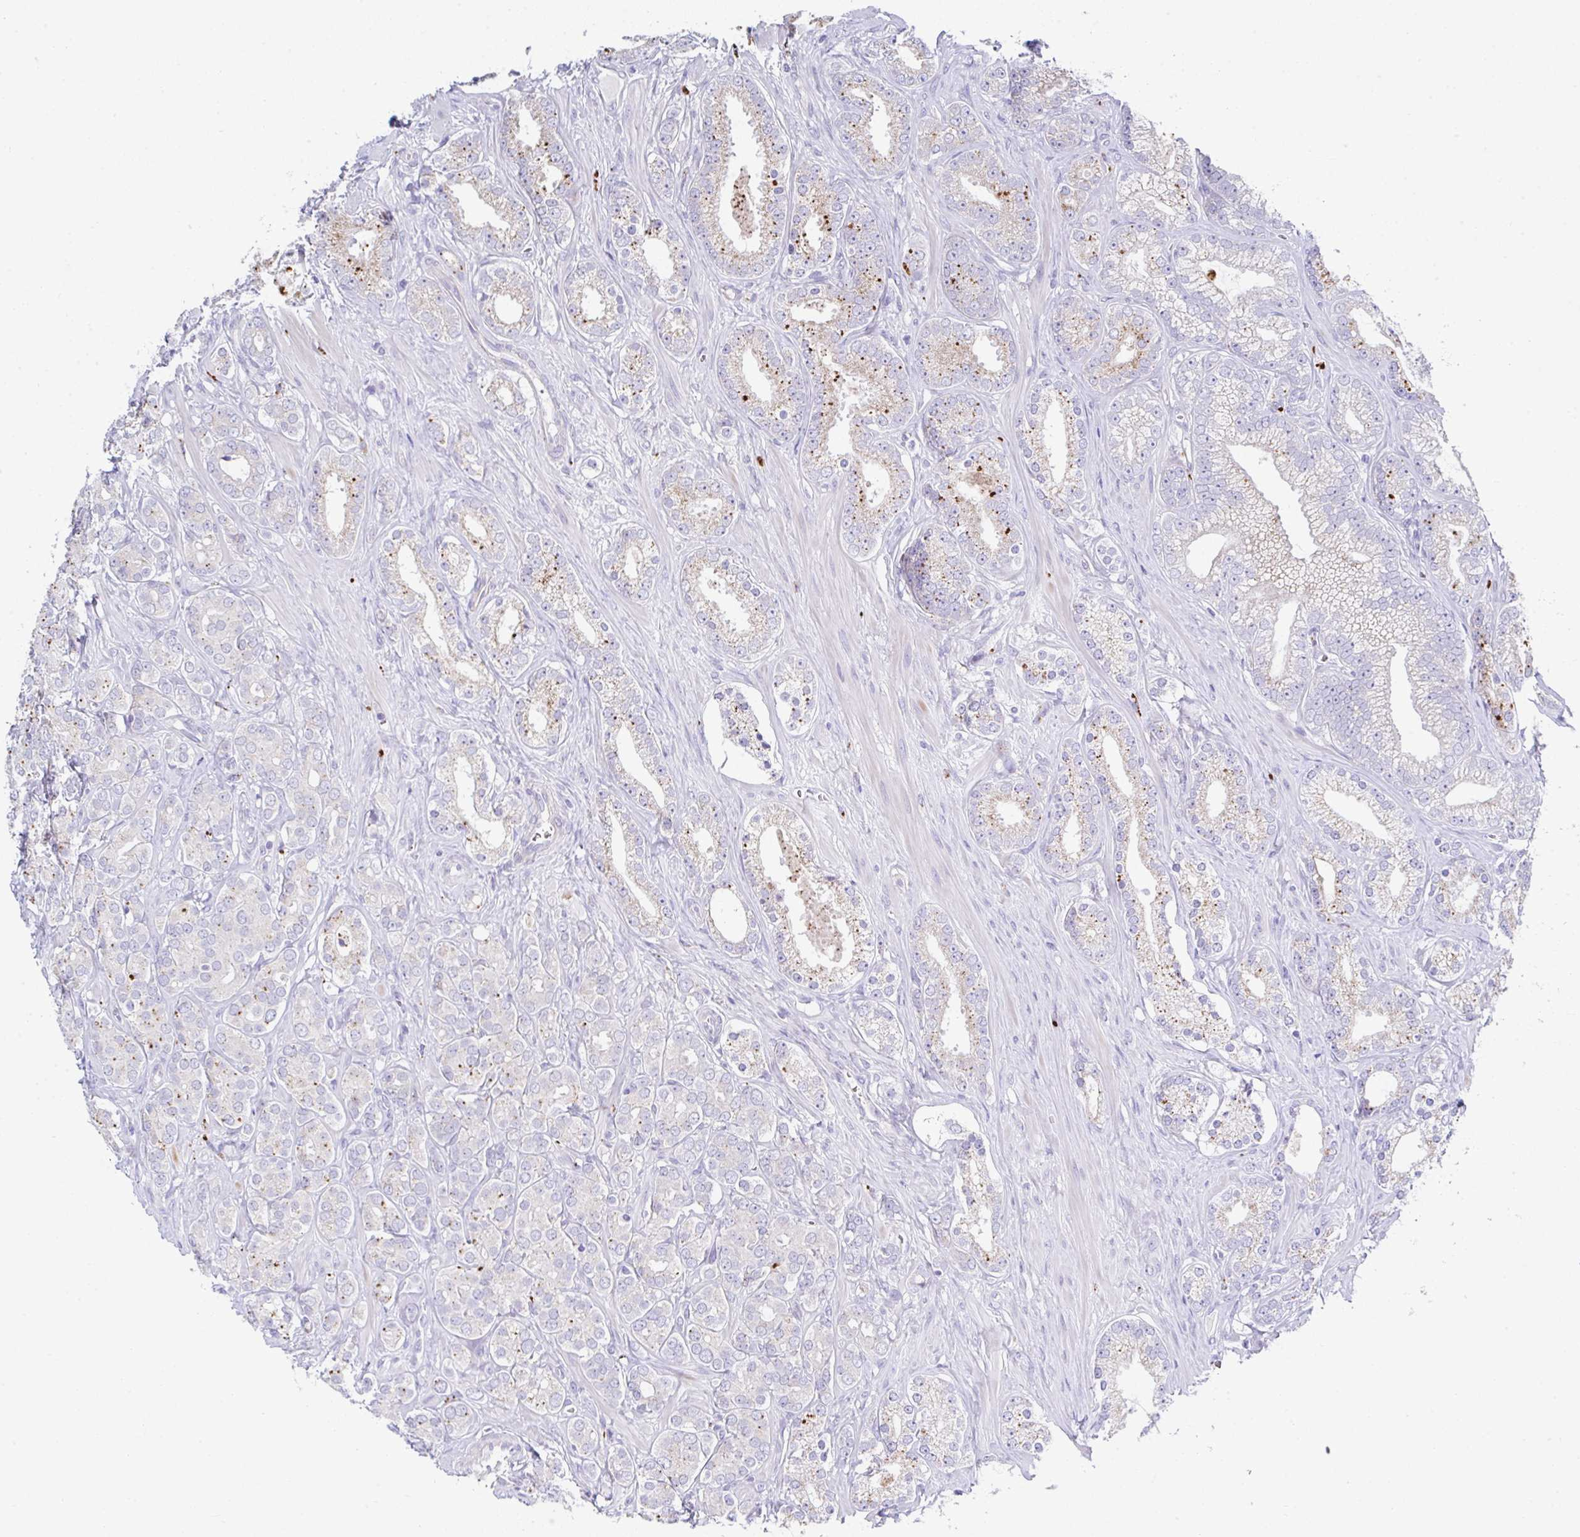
{"staining": {"intensity": "moderate", "quantity": "<25%", "location": "cytoplasmic/membranous"}, "tissue": "prostate cancer", "cell_type": "Tumor cells", "image_type": "cancer", "snomed": [{"axis": "morphology", "description": "Adenocarcinoma, High grade"}, {"axis": "topography", "description": "Prostate"}], "caption": "Moderate cytoplasmic/membranous protein positivity is present in about <25% of tumor cells in prostate adenocarcinoma (high-grade).", "gene": "ZNF33A", "patient": {"sex": "male", "age": 66}}